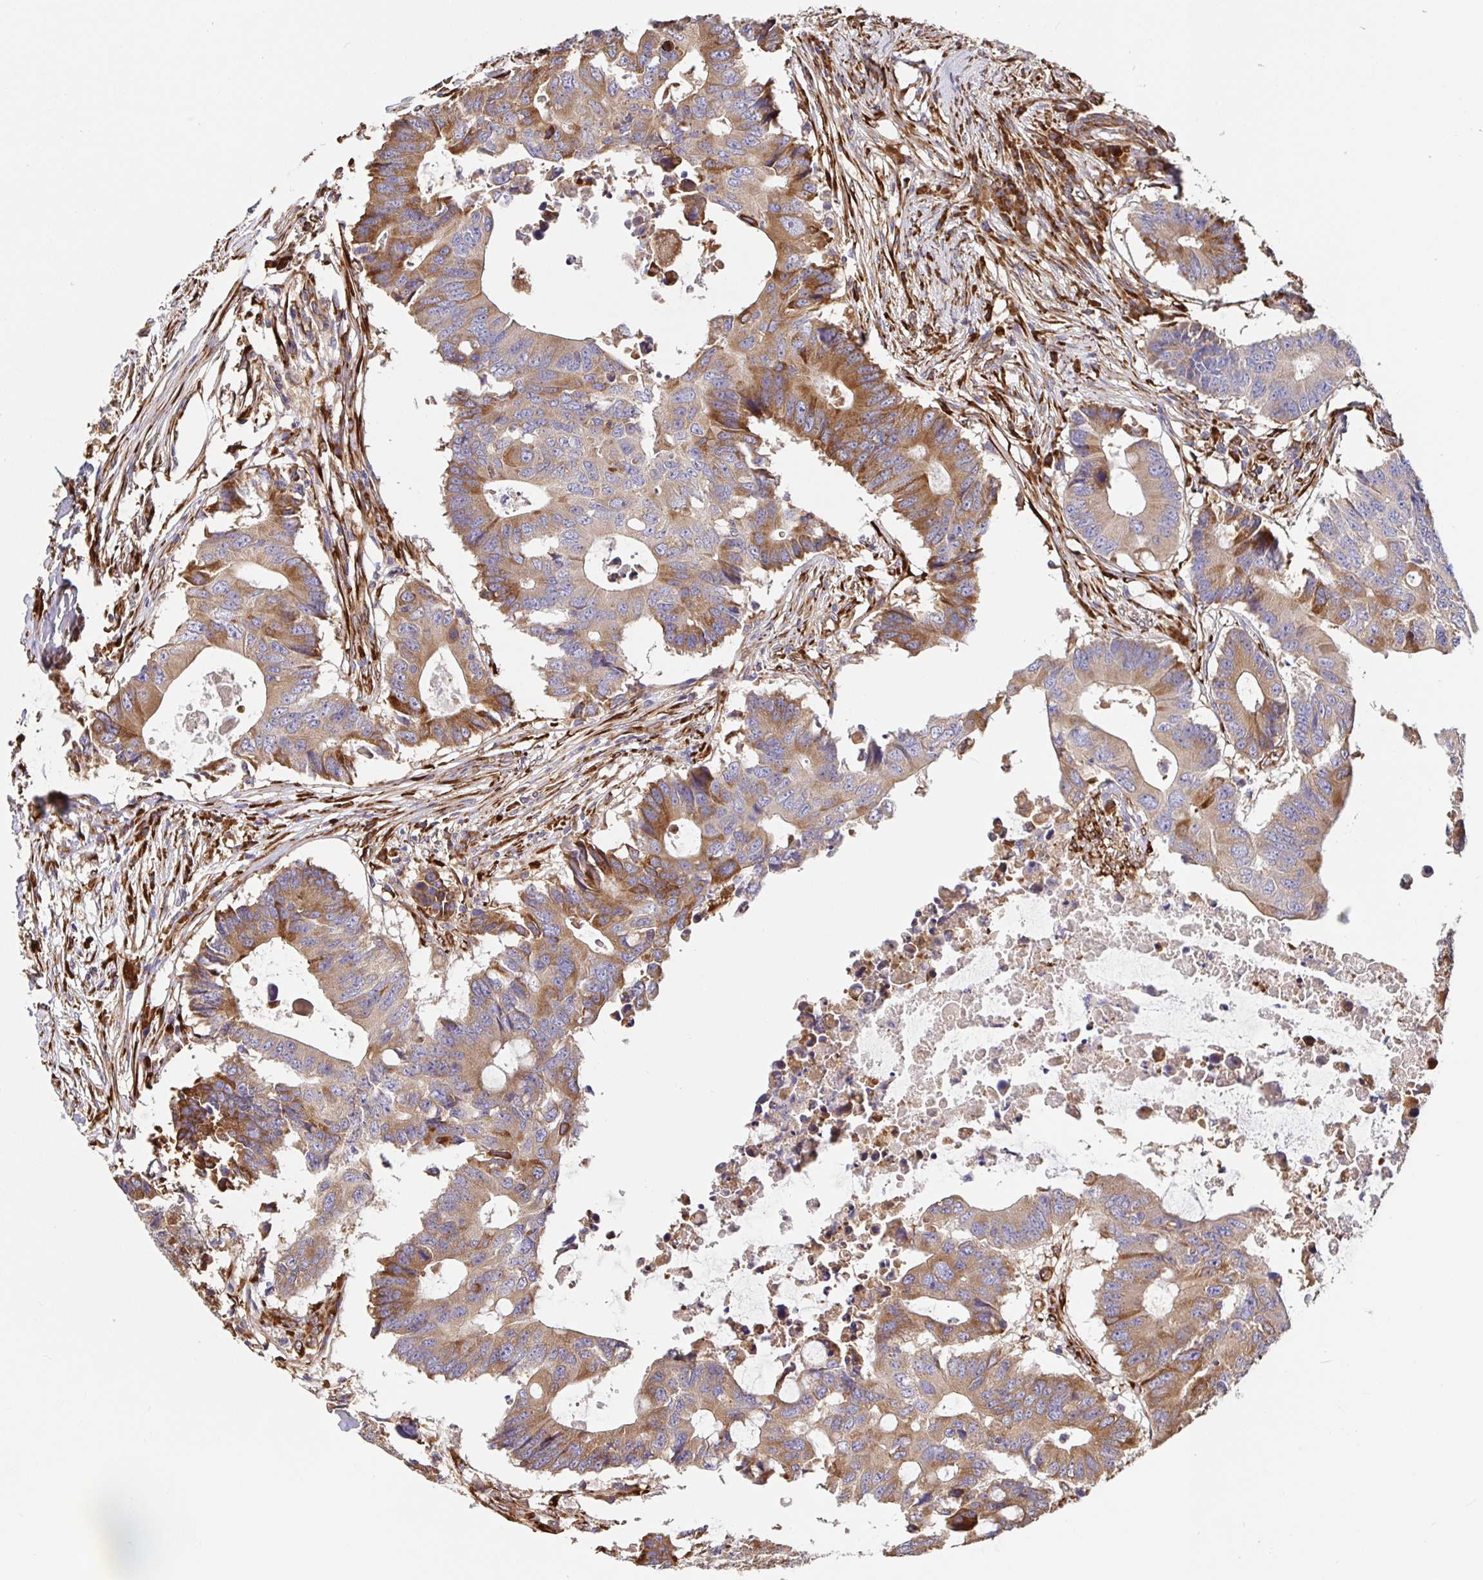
{"staining": {"intensity": "moderate", "quantity": ">75%", "location": "cytoplasmic/membranous"}, "tissue": "colorectal cancer", "cell_type": "Tumor cells", "image_type": "cancer", "snomed": [{"axis": "morphology", "description": "Adenocarcinoma, NOS"}, {"axis": "topography", "description": "Colon"}], "caption": "This photomicrograph displays immunohistochemistry (IHC) staining of human adenocarcinoma (colorectal), with medium moderate cytoplasmic/membranous expression in approximately >75% of tumor cells.", "gene": "MAOA", "patient": {"sex": "male", "age": 71}}